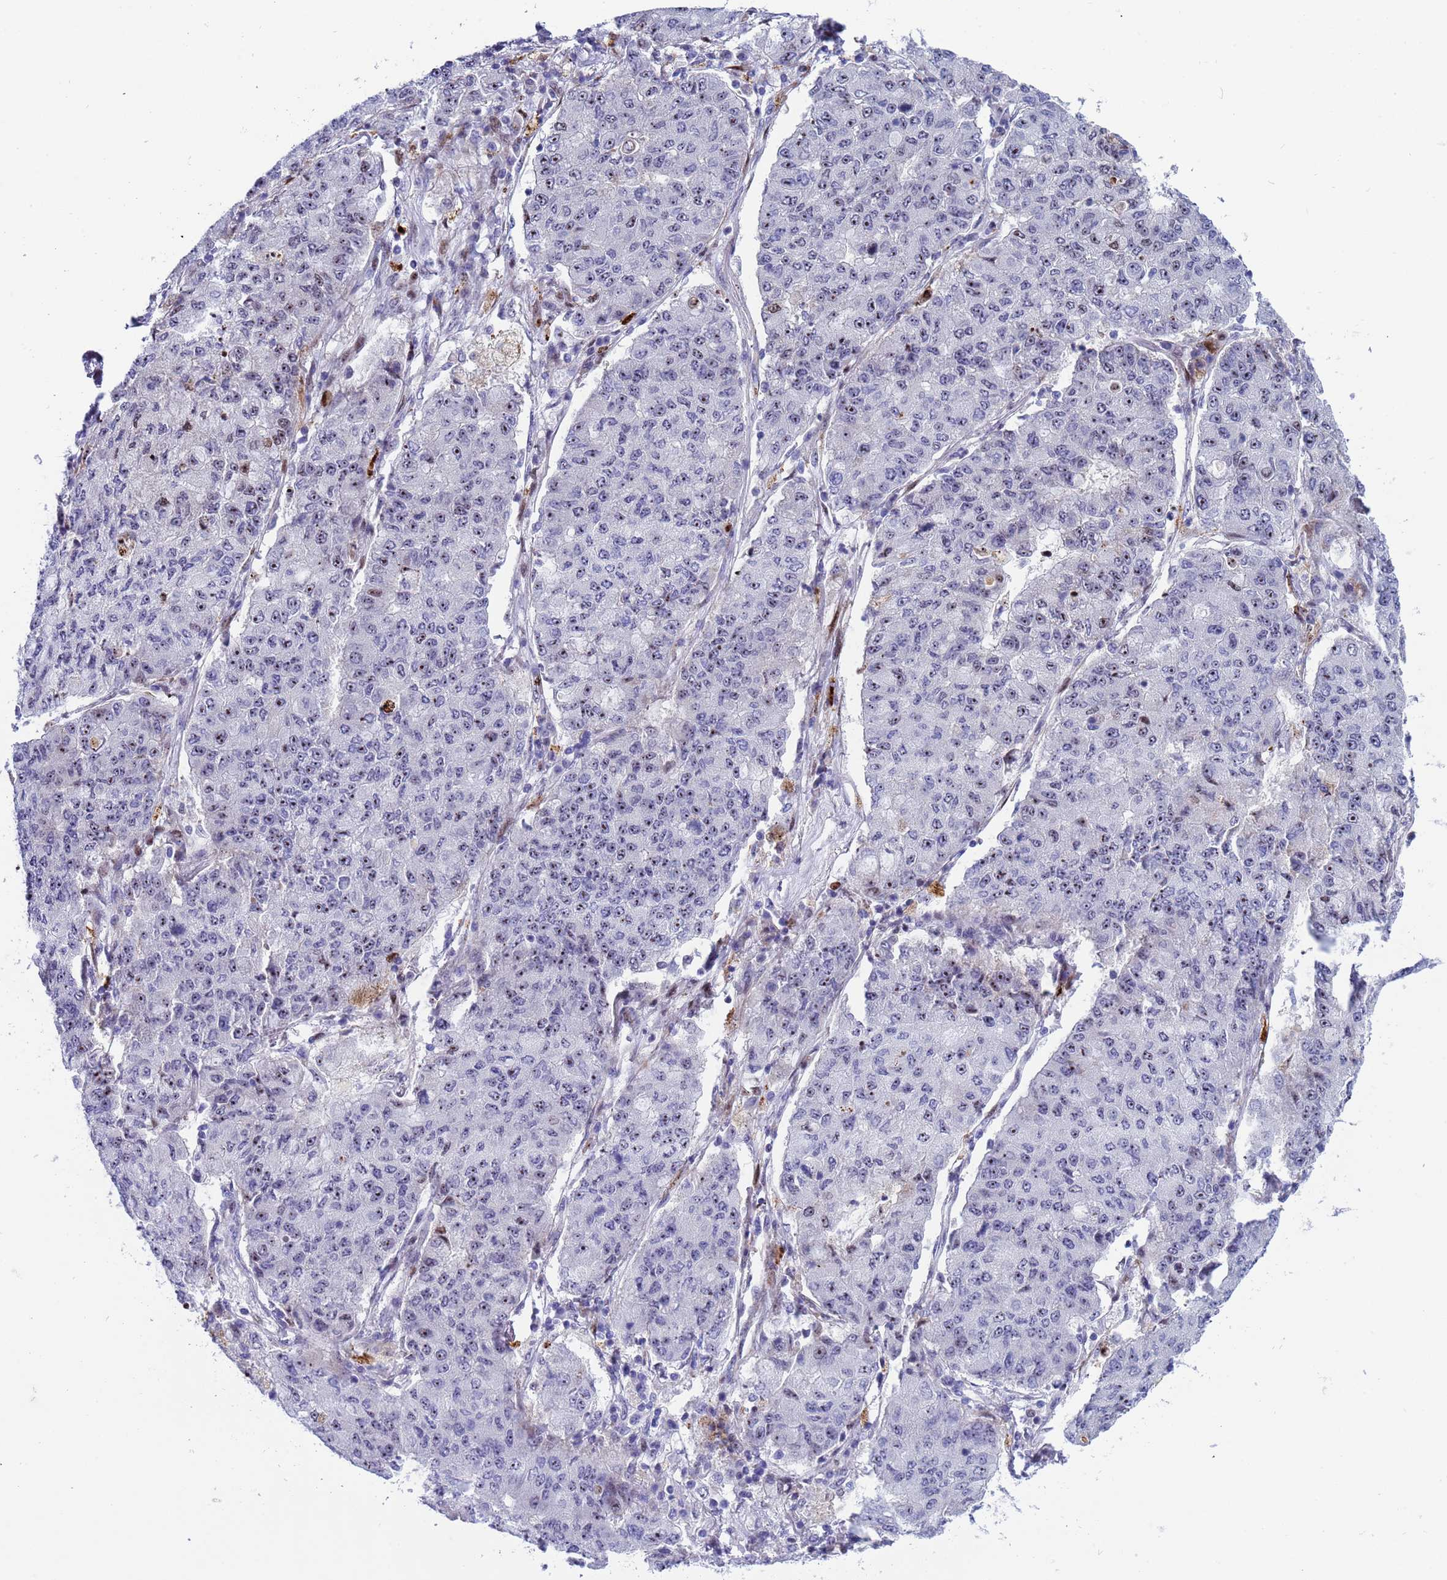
{"staining": {"intensity": "moderate", "quantity": "<25%", "location": "nuclear"}, "tissue": "lung cancer", "cell_type": "Tumor cells", "image_type": "cancer", "snomed": [{"axis": "morphology", "description": "Squamous cell carcinoma, NOS"}, {"axis": "topography", "description": "Lung"}], "caption": "Protein expression analysis of squamous cell carcinoma (lung) reveals moderate nuclear expression in approximately <25% of tumor cells.", "gene": "POP5", "patient": {"sex": "male", "age": 74}}